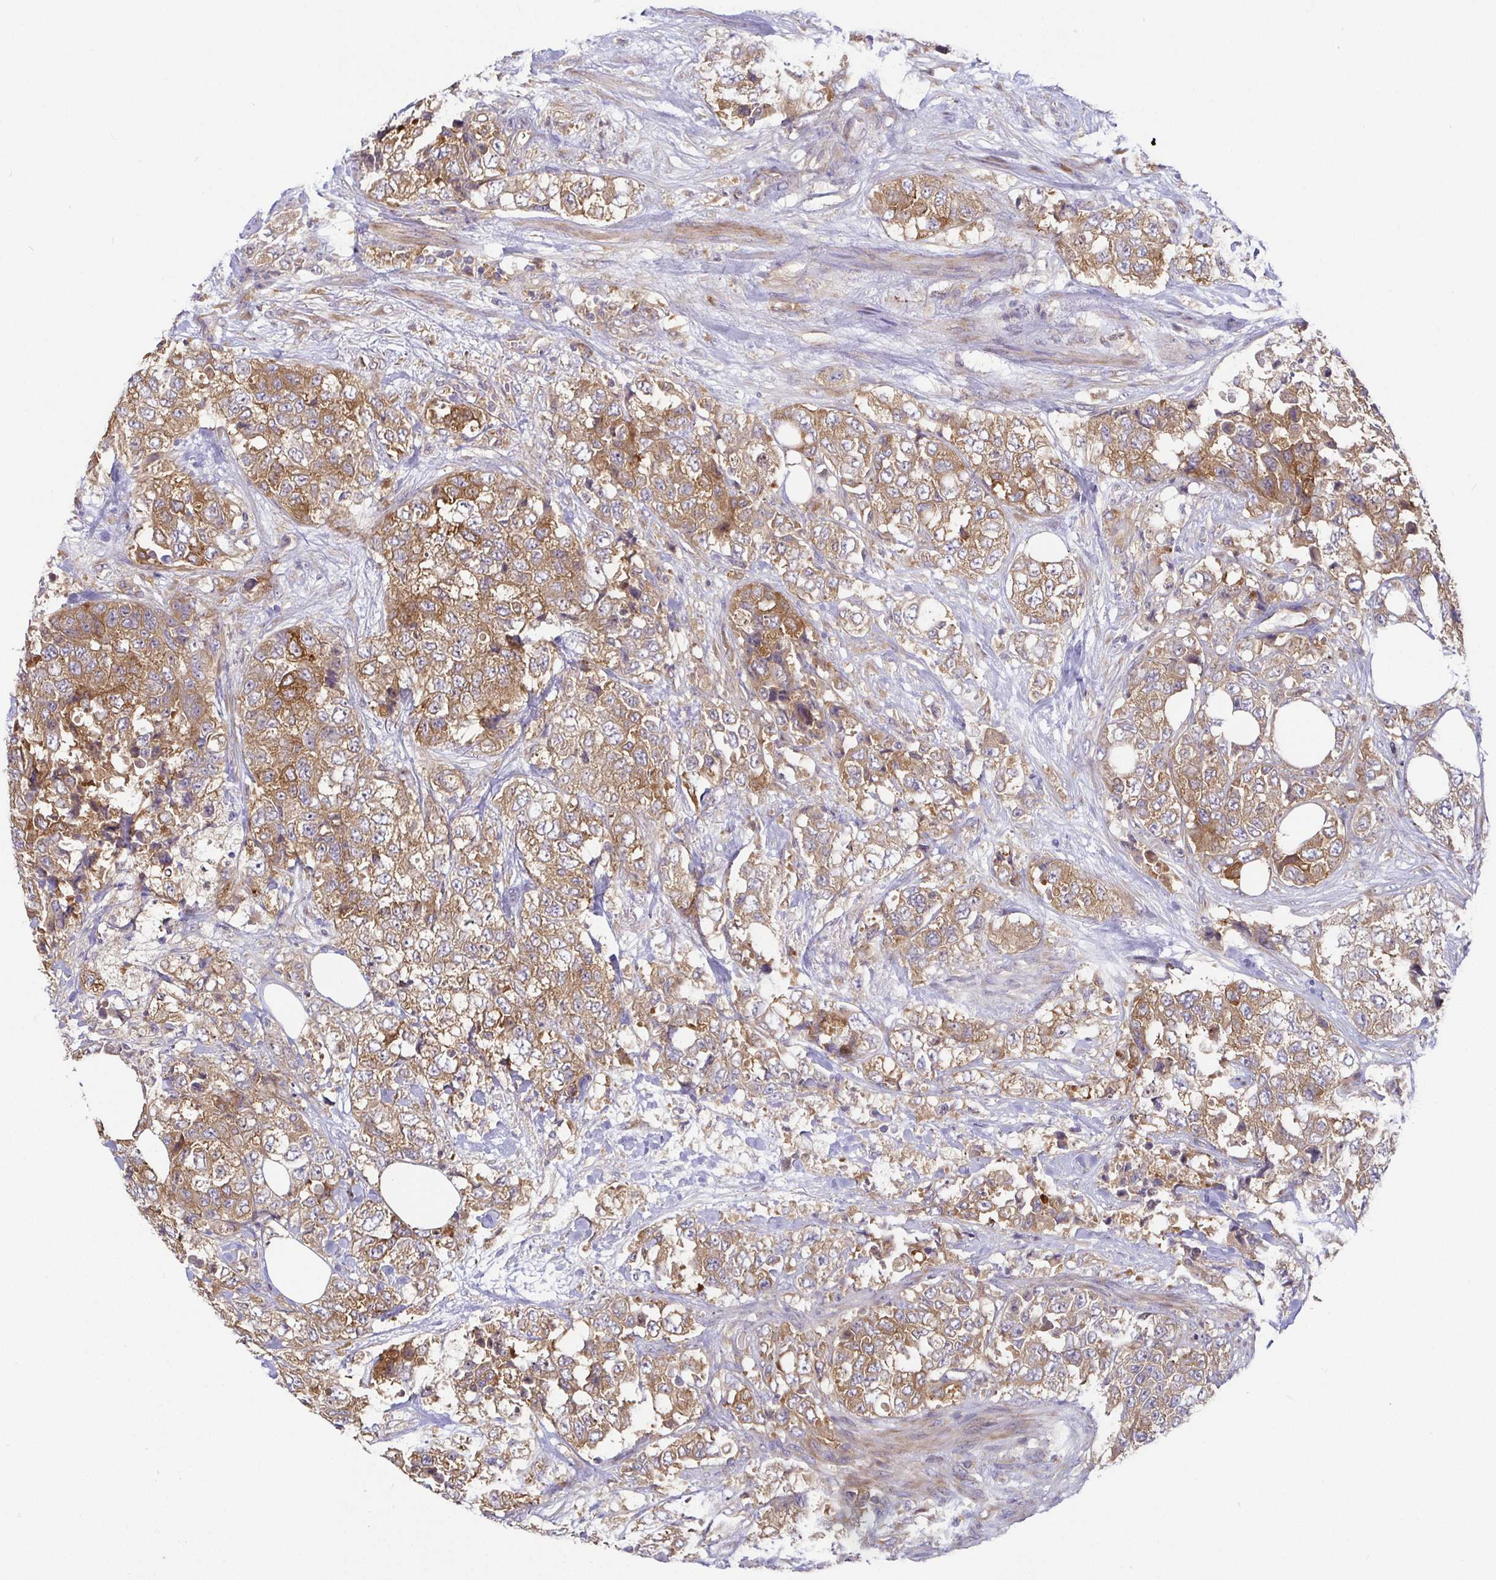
{"staining": {"intensity": "moderate", "quantity": ">75%", "location": "cytoplasmic/membranous"}, "tissue": "urothelial cancer", "cell_type": "Tumor cells", "image_type": "cancer", "snomed": [{"axis": "morphology", "description": "Urothelial carcinoma, High grade"}, {"axis": "topography", "description": "Urinary bladder"}], "caption": "High-grade urothelial carcinoma stained for a protein reveals moderate cytoplasmic/membranous positivity in tumor cells.", "gene": "SNX8", "patient": {"sex": "female", "age": 78}}